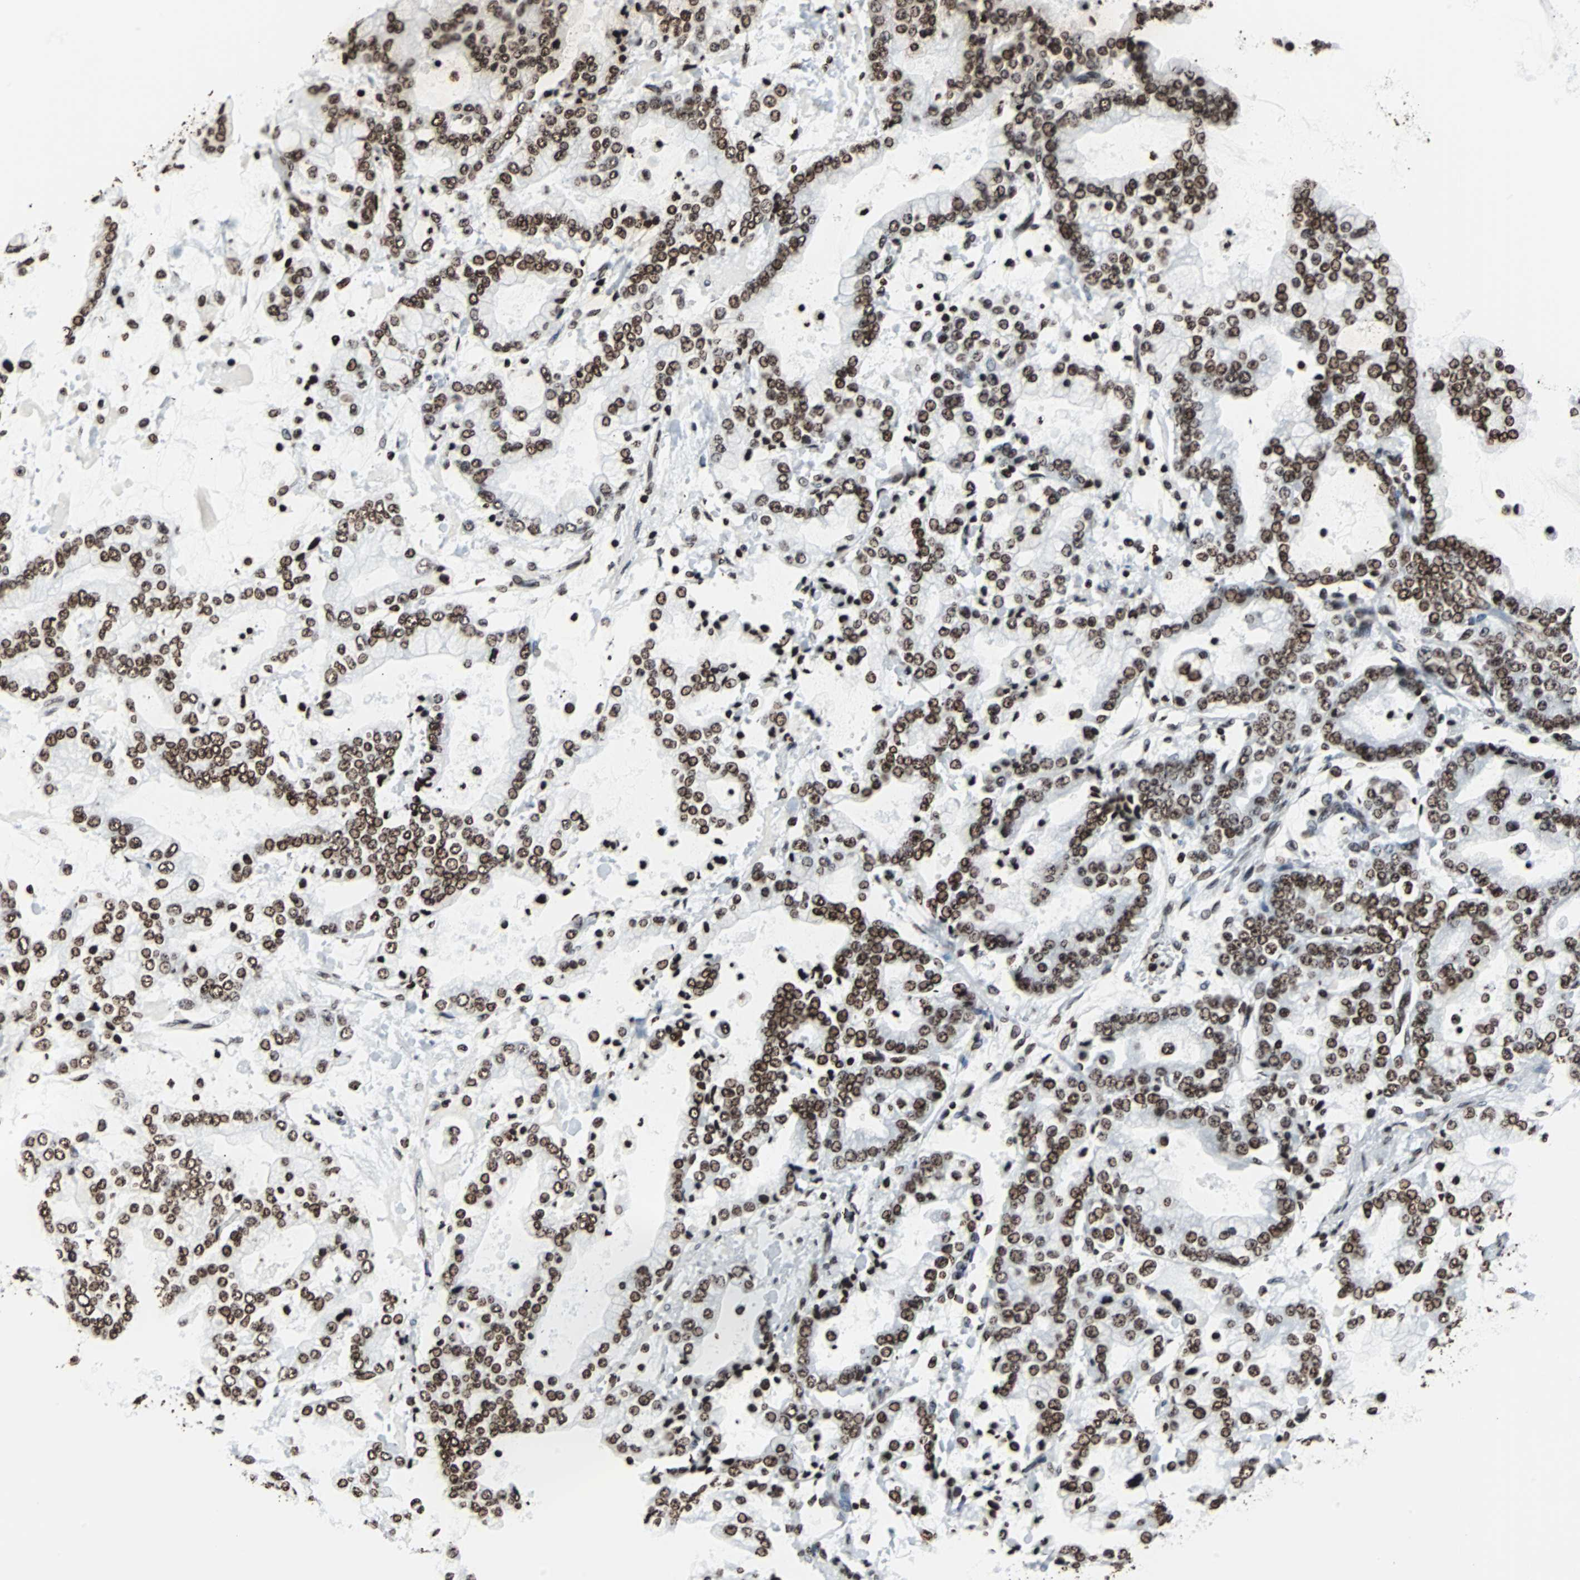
{"staining": {"intensity": "strong", "quantity": ">75%", "location": "nuclear"}, "tissue": "stomach cancer", "cell_type": "Tumor cells", "image_type": "cancer", "snomed": [{"axis": "morphology", "description": "Adenocarcinoma, NOS"}, {"axis": "topography", "description": "Stomach"}], "caption": "Stomach cancer stained with a brown dye shows strong nuclear positive positivity in about >75% of tumor cells.", "gene": "H2BC18", "patient": {"sex": "male", "age": 76}}